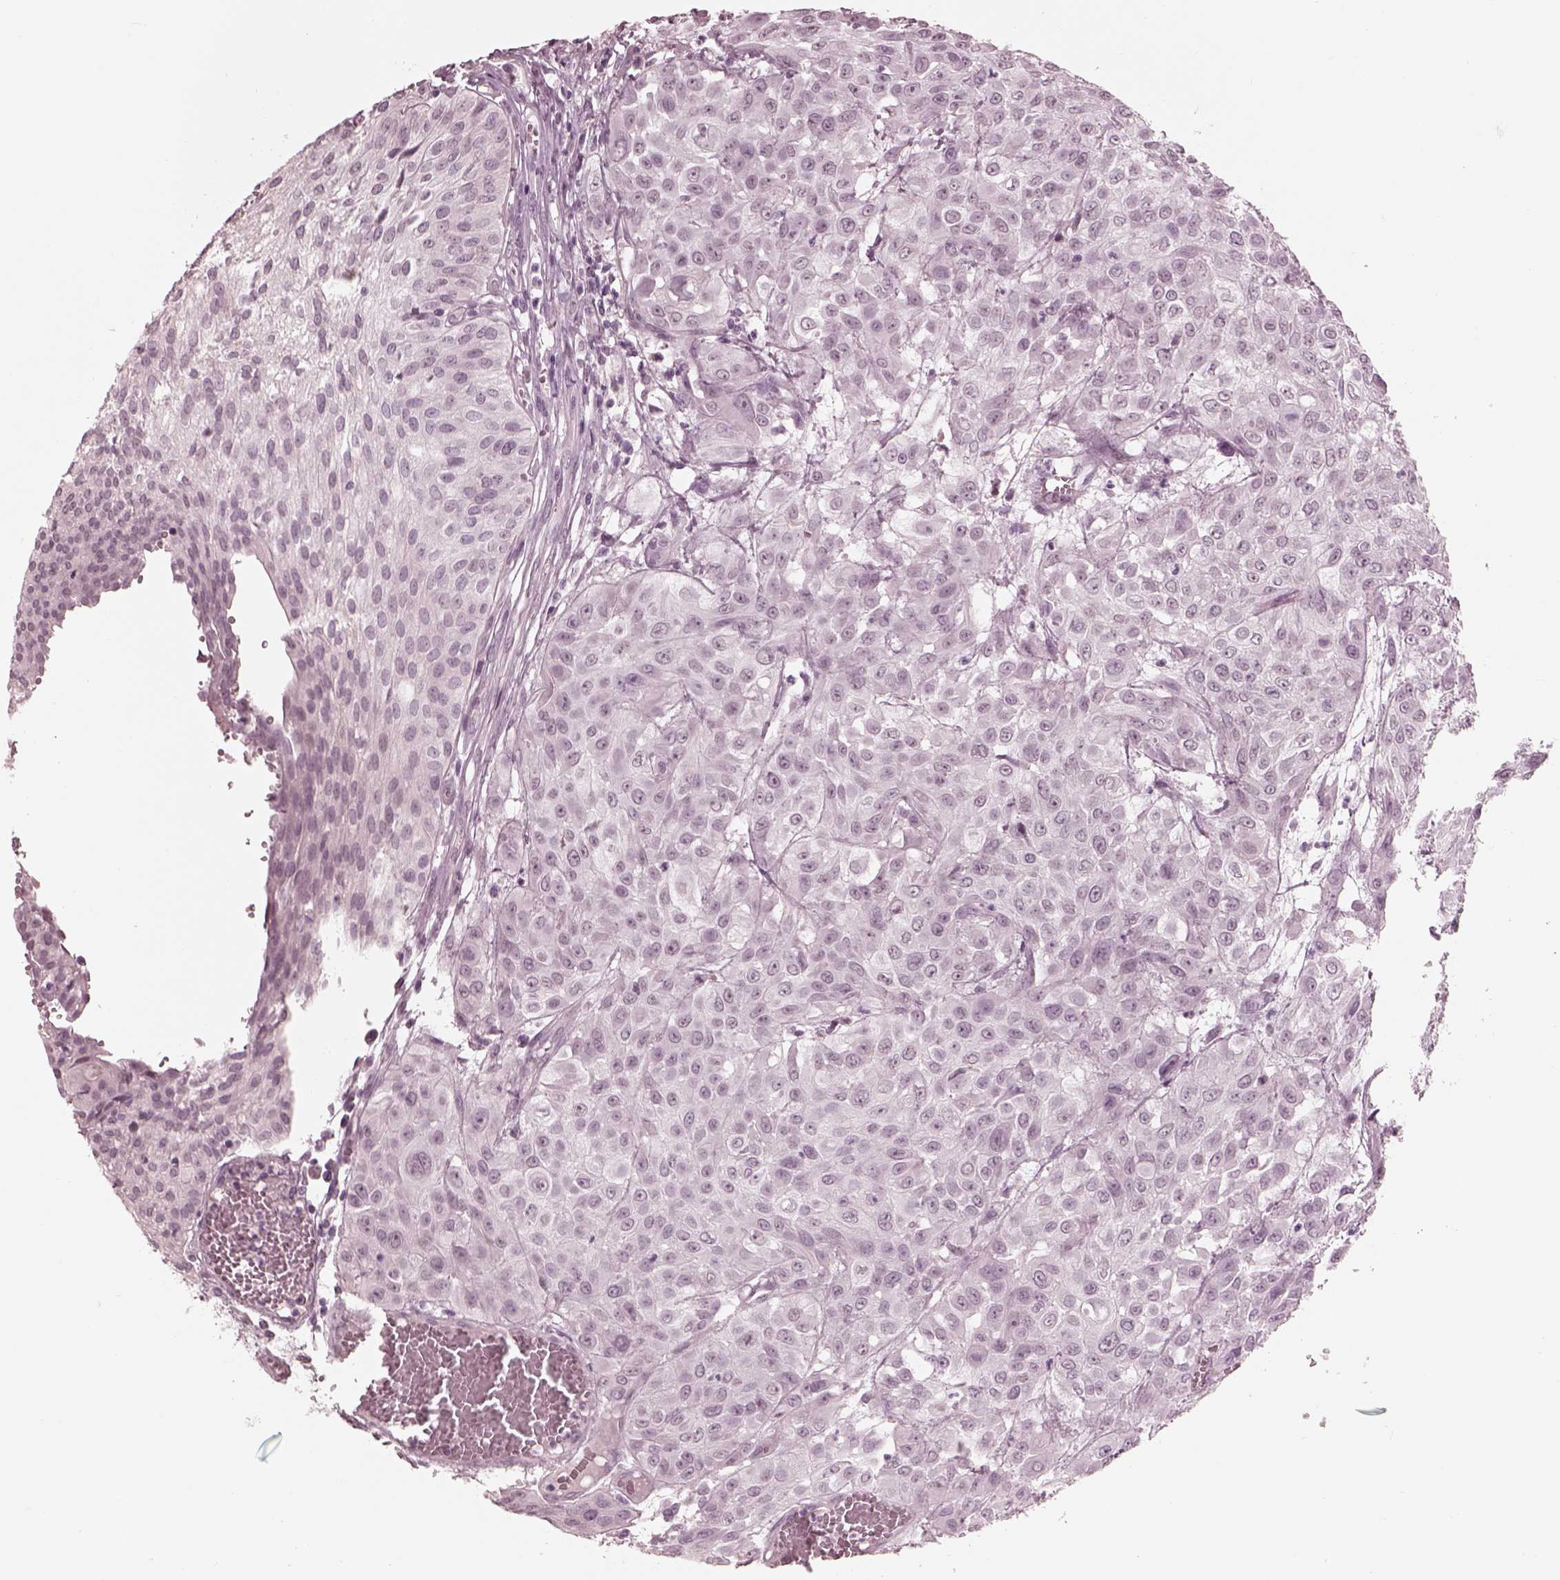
{"staining": {"intensity": "negative", "quantity": "none", "location": "none"}, "tissue": "urothelial cancer", "cell_type": "Tumor cells", "image_type": "cancer", "snomed": [{"axis": "morphology", "description": "Urothelial carcinoma, High grade"}, {"axis": "topography", "description": "Urinary bladder"}], "caption": "This photomicrograph is of high-grade urothelial carcinoma stained with IHC to label a protein in brown with the nuclei are counter-stained blue. There is no expression in tumor cells.", "gene": "GARIN4", "patient": {"sex": "male", "age": 57}}